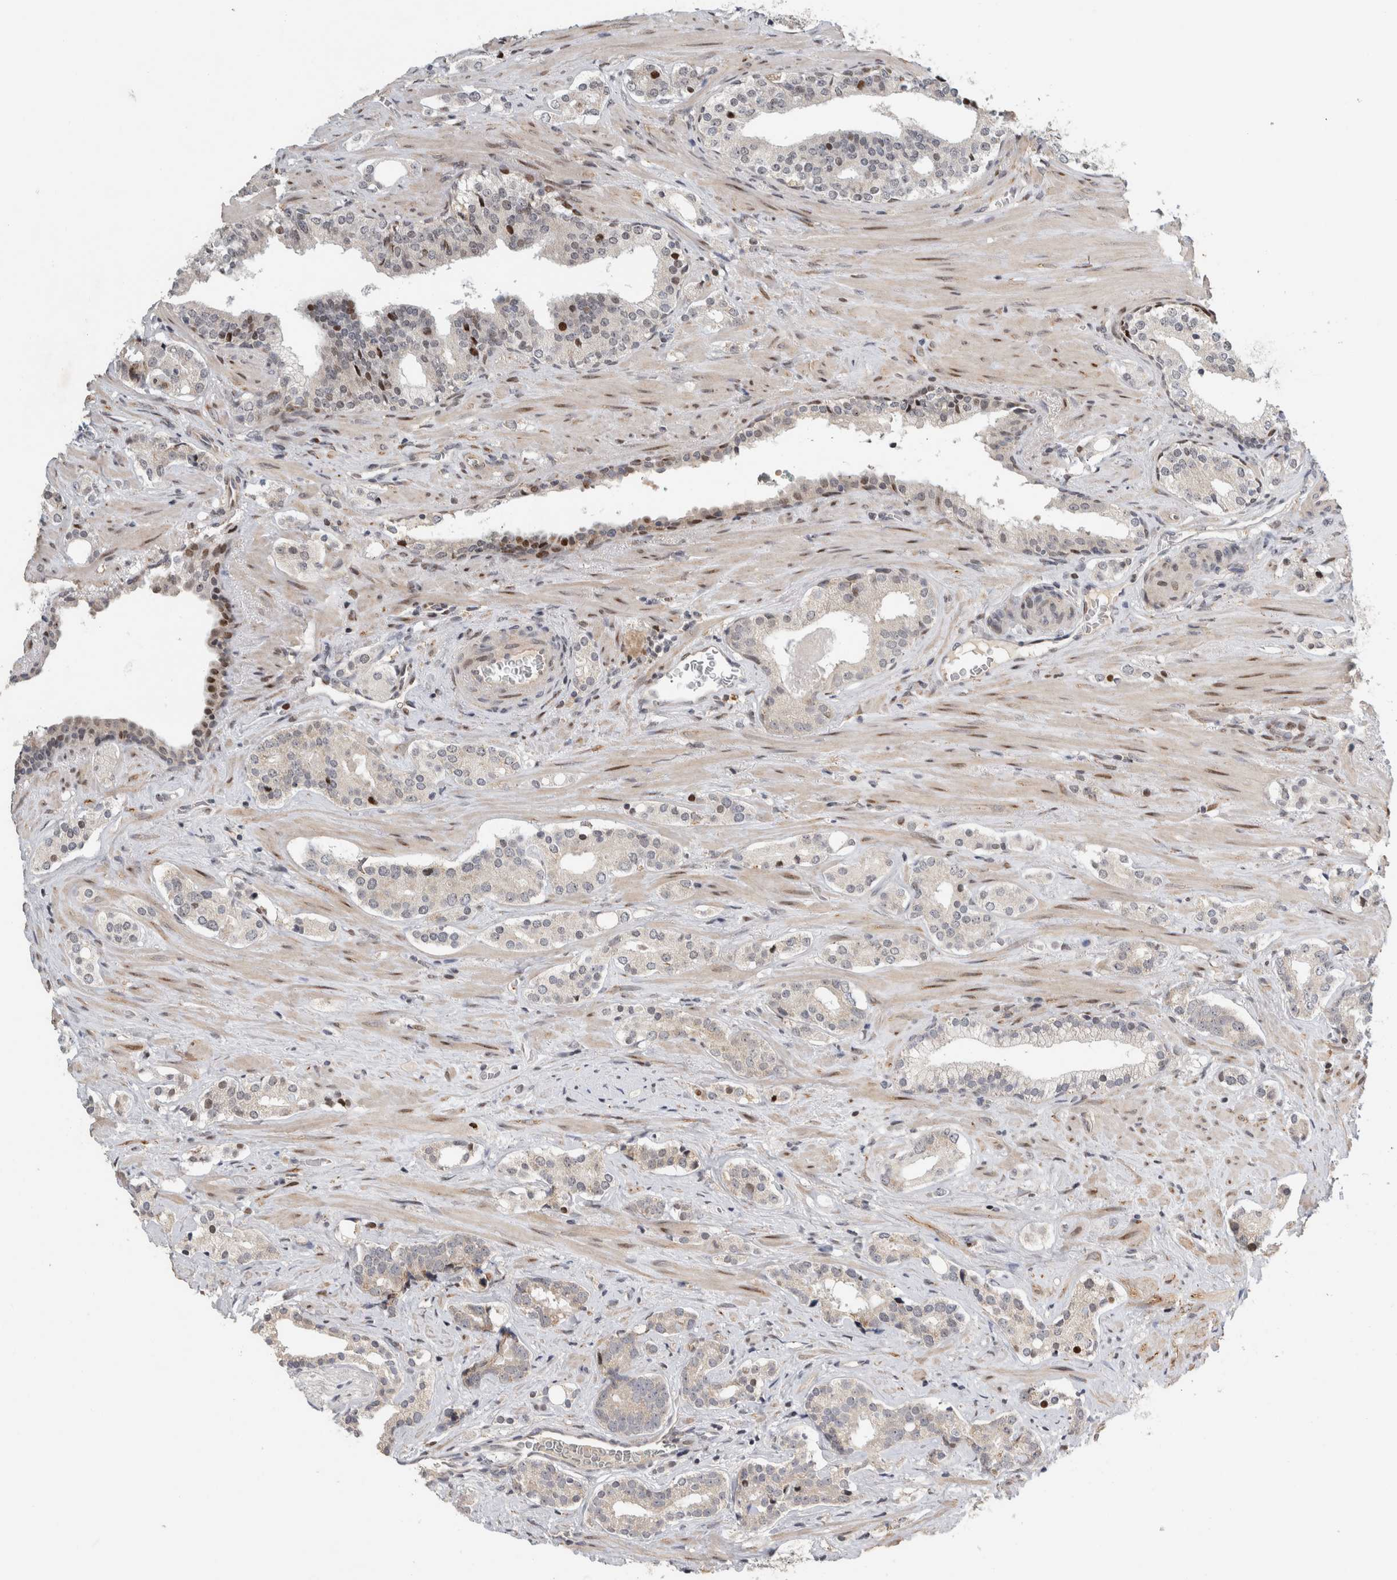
{"staining": {"intensity": "negative", "quantity": "none", "location": "none"}, "tissue": "prostate cancer", "cell_type": "Tumor cells", "image_type": "cancer", "snomed": [{"axis": "morphology", "description": "Adenocarcinoma, High grade"}, {"axis": "topography", "description": "Prostate"}], "caption": "Protein analysis of prostate cancer (high-grade adenocarcinoma) shows no significant expression in tumor cells. (DAB (3,3'-diaminobenzidine) immunohistochemistry with hematoxylin counter stain).", "gene": "C8orf58", "patient": {"sex": "male", "age": 71}}